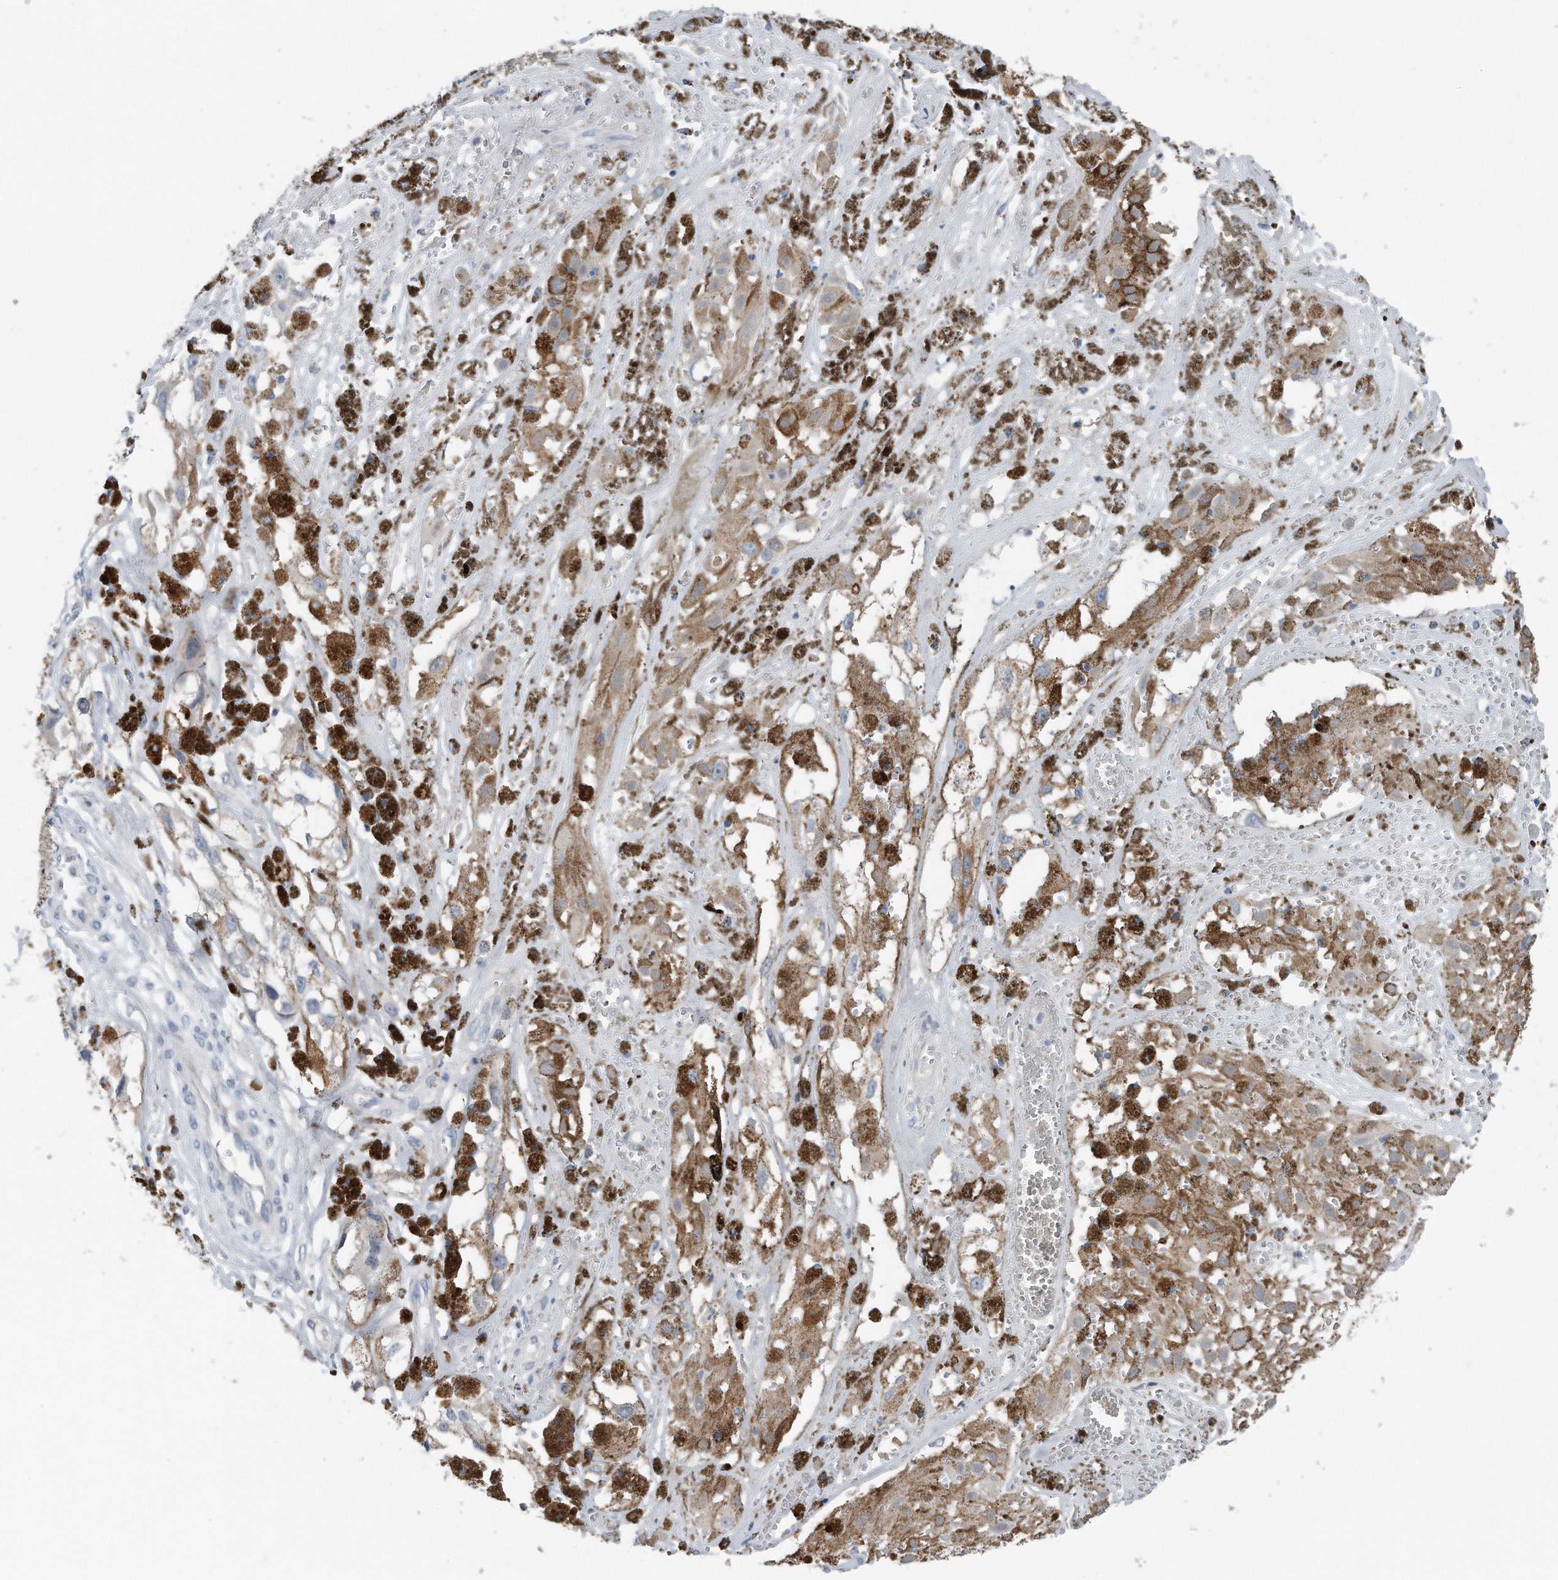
{"staining": {"intensity": "negative", "quantity": "none", "location": "none"}, "tissue": "melanoma", "cell_type": "Tumor cells", "image_type": "cancer", "snomed": [{"axis": "morphology", "description": "Malignant melanoma, NOS"}, {"axis": "topography", "description": "Skin"}], "caption": "Immunohistochemistry photomicrograph of neoplastic tissue: human melanoma stained with DAB demonstrates no significant protein staining in tumor cells.", "gene": "YRDC", "patient": {"sex": "male", "age": 88}}